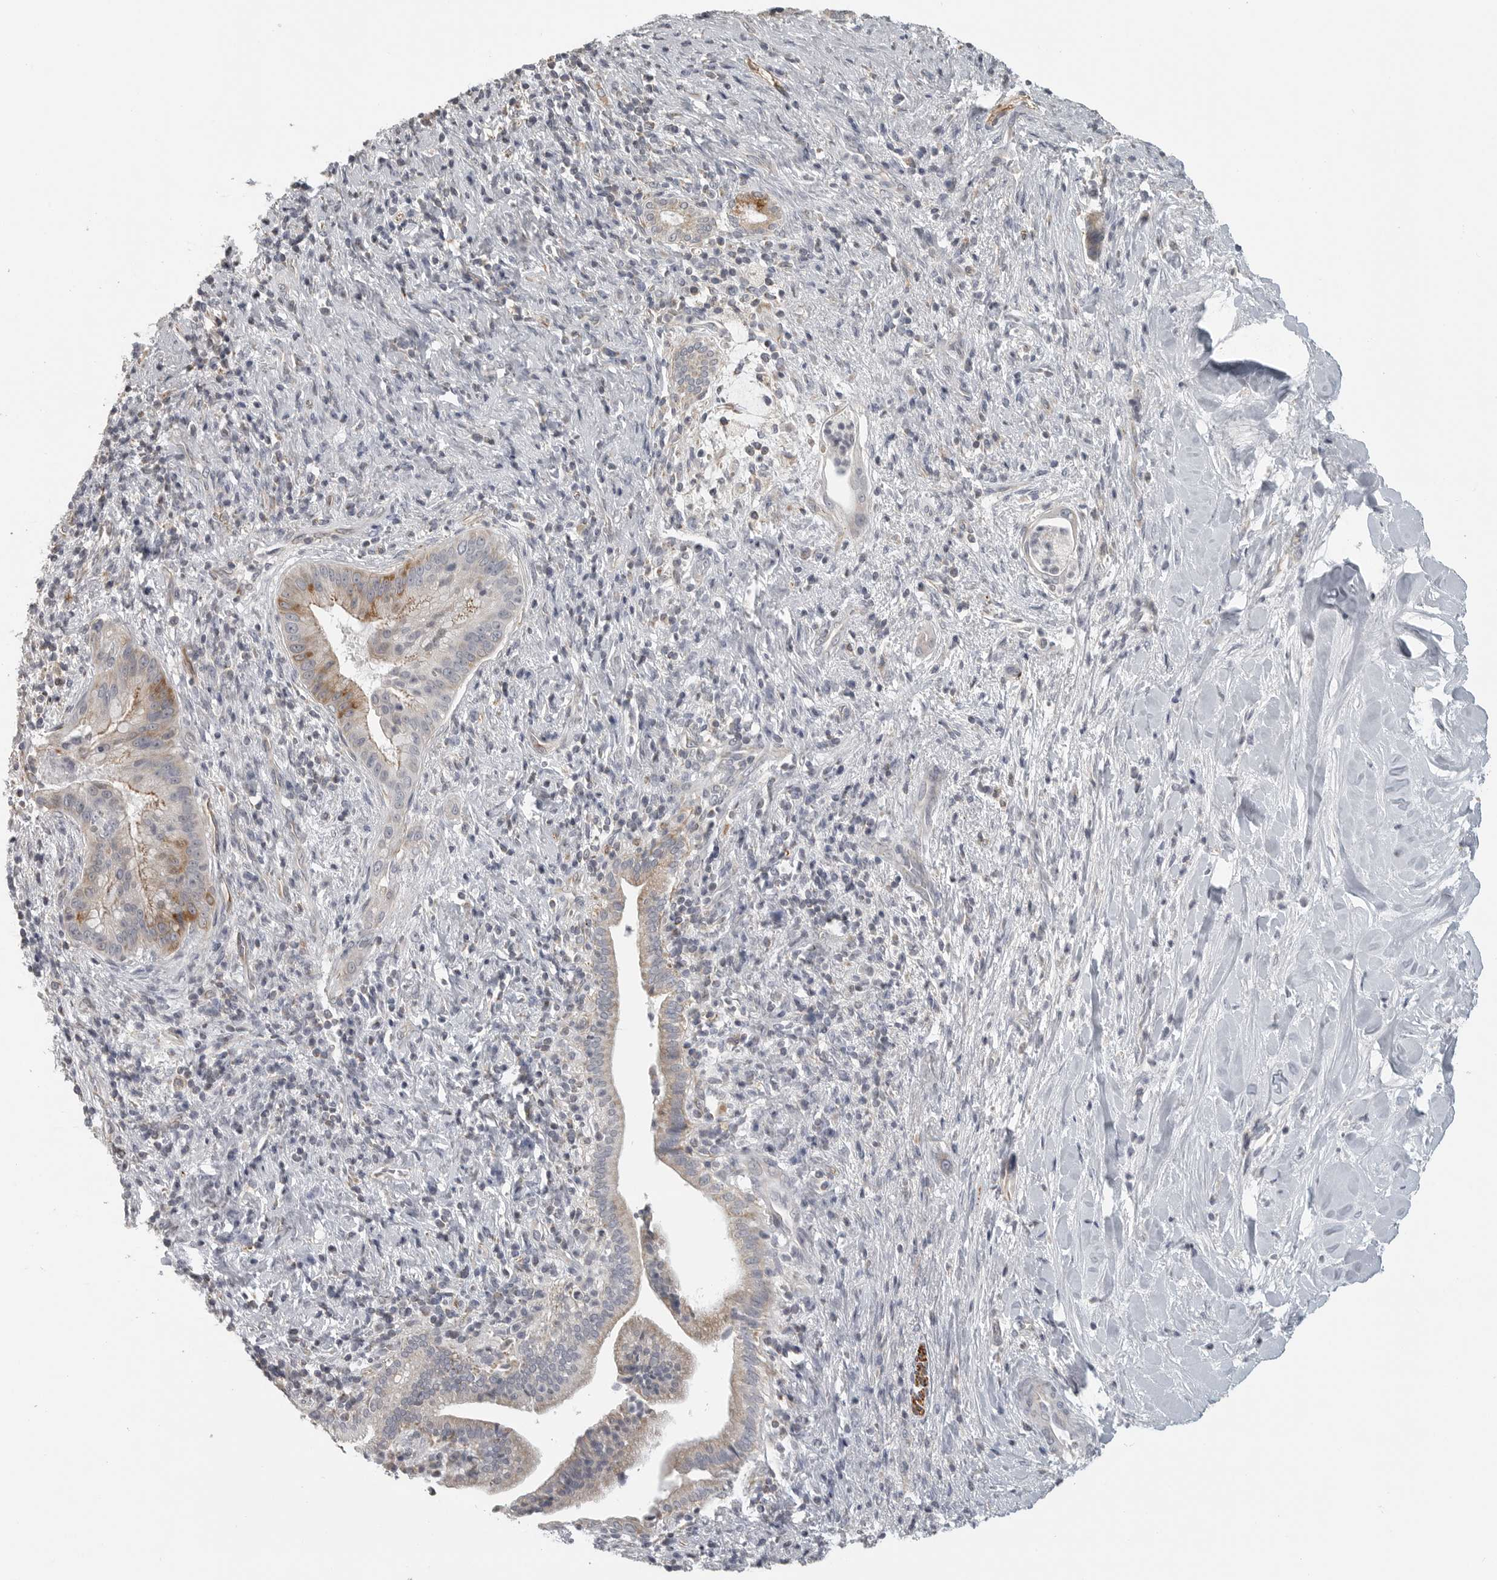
{"staining": {"intensity": "moderate", "quantity": "<25%", "location": "cytoplasmic/membranous"}, "tissue": "liver cancer", "cell_type": "Tumor cells", "image_type": "cancer", "snomed": [{"axis": "morphology", "description": "Cholangiocarcinoma"}, {"axis": "topography", "description": "Liver"}], "caption": "Cholangiocarcinoma (liver) stained with DAB IHC exhibits low levels of moderate cytoplasmic/membranous positivity in about <25% of tumor cells.", "gene": "RXFP3", "patient": {"sex": "female", "age": 54}}